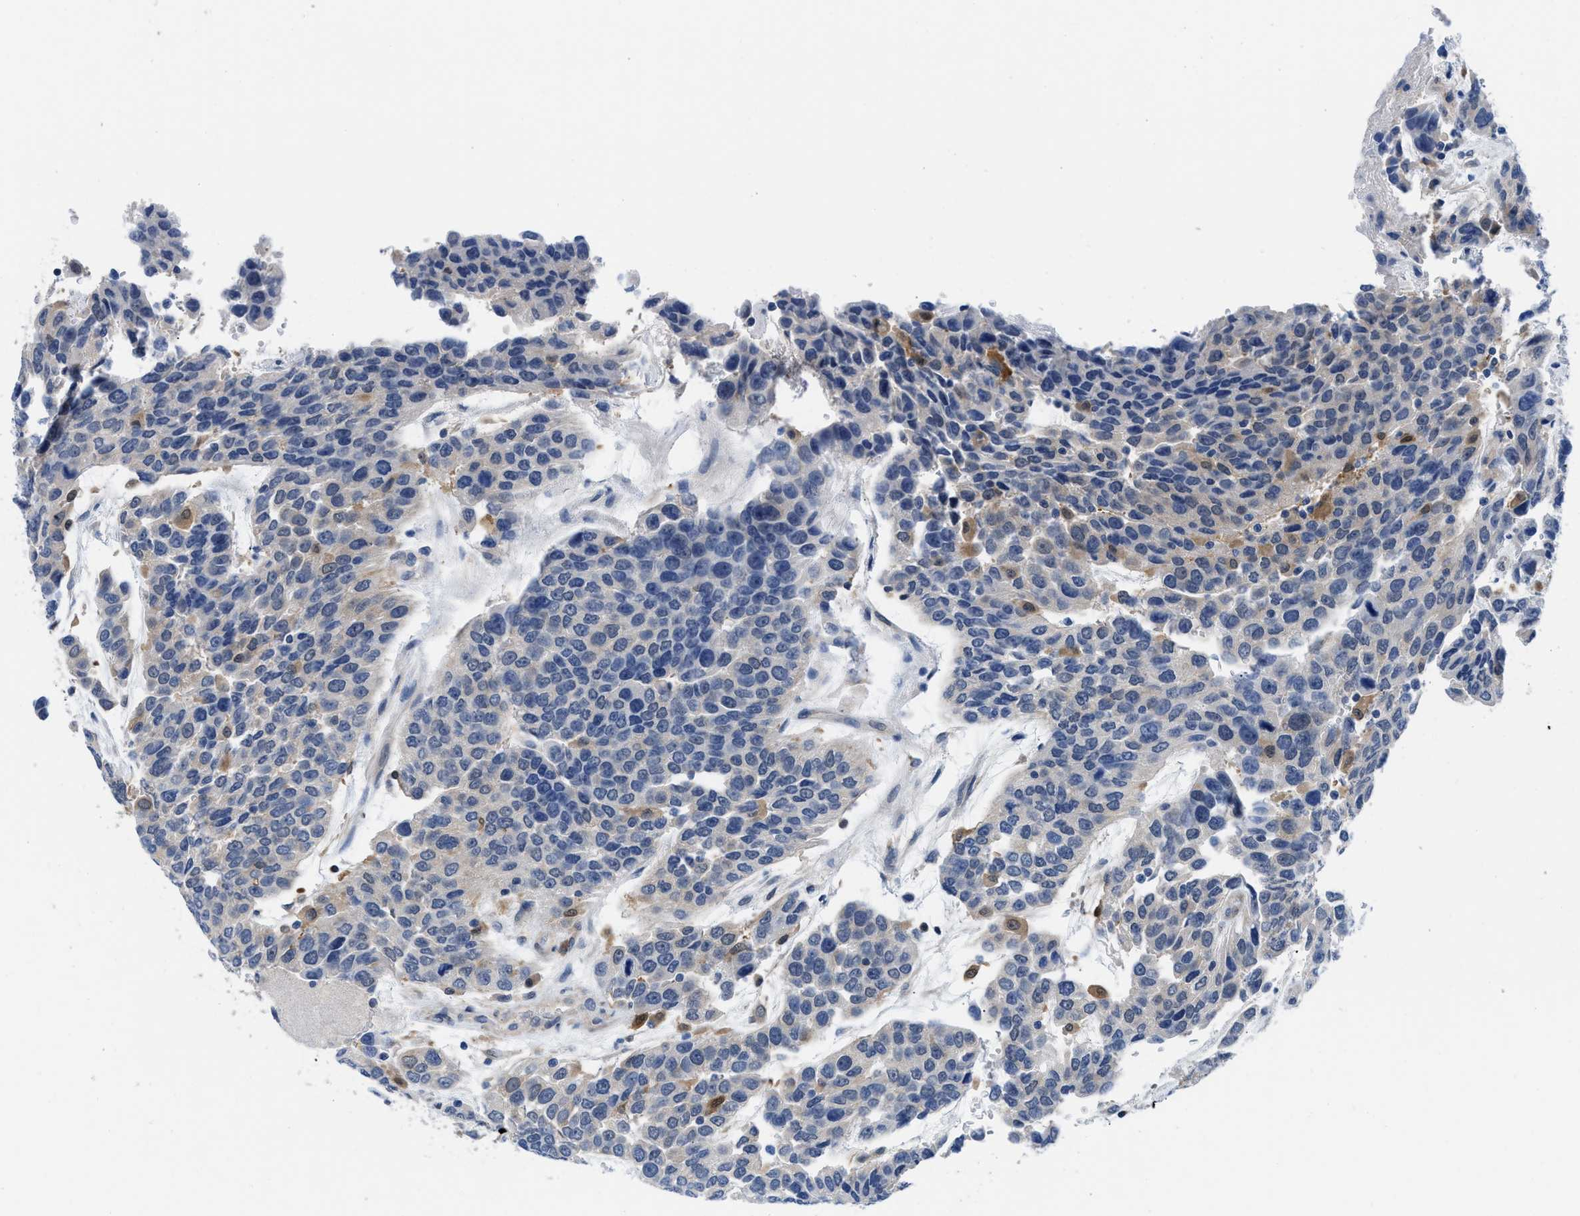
{"staining": {"intensity": "negative", "quantity": "none", "location": "none"}, "tissue": "urothelial cancer", "cell_type": "Tumor cells", "image_type": "cancer", "snomed": [{"axis": "morphology", "description": "Urothelial carcinoma, High grade"}, {"axis": "topography", "description": "Urinary bladder"}], "caption": "DAB immunohistochemical staining of human urothelial cancer displays no significant expression in tumor cells. (DAB (3,3'-diaminobenzidine) immunohistochemistry with hematoxylin counter stain).", "gene": "CBR1", "patient": {"sex": "female", "age": 80}}